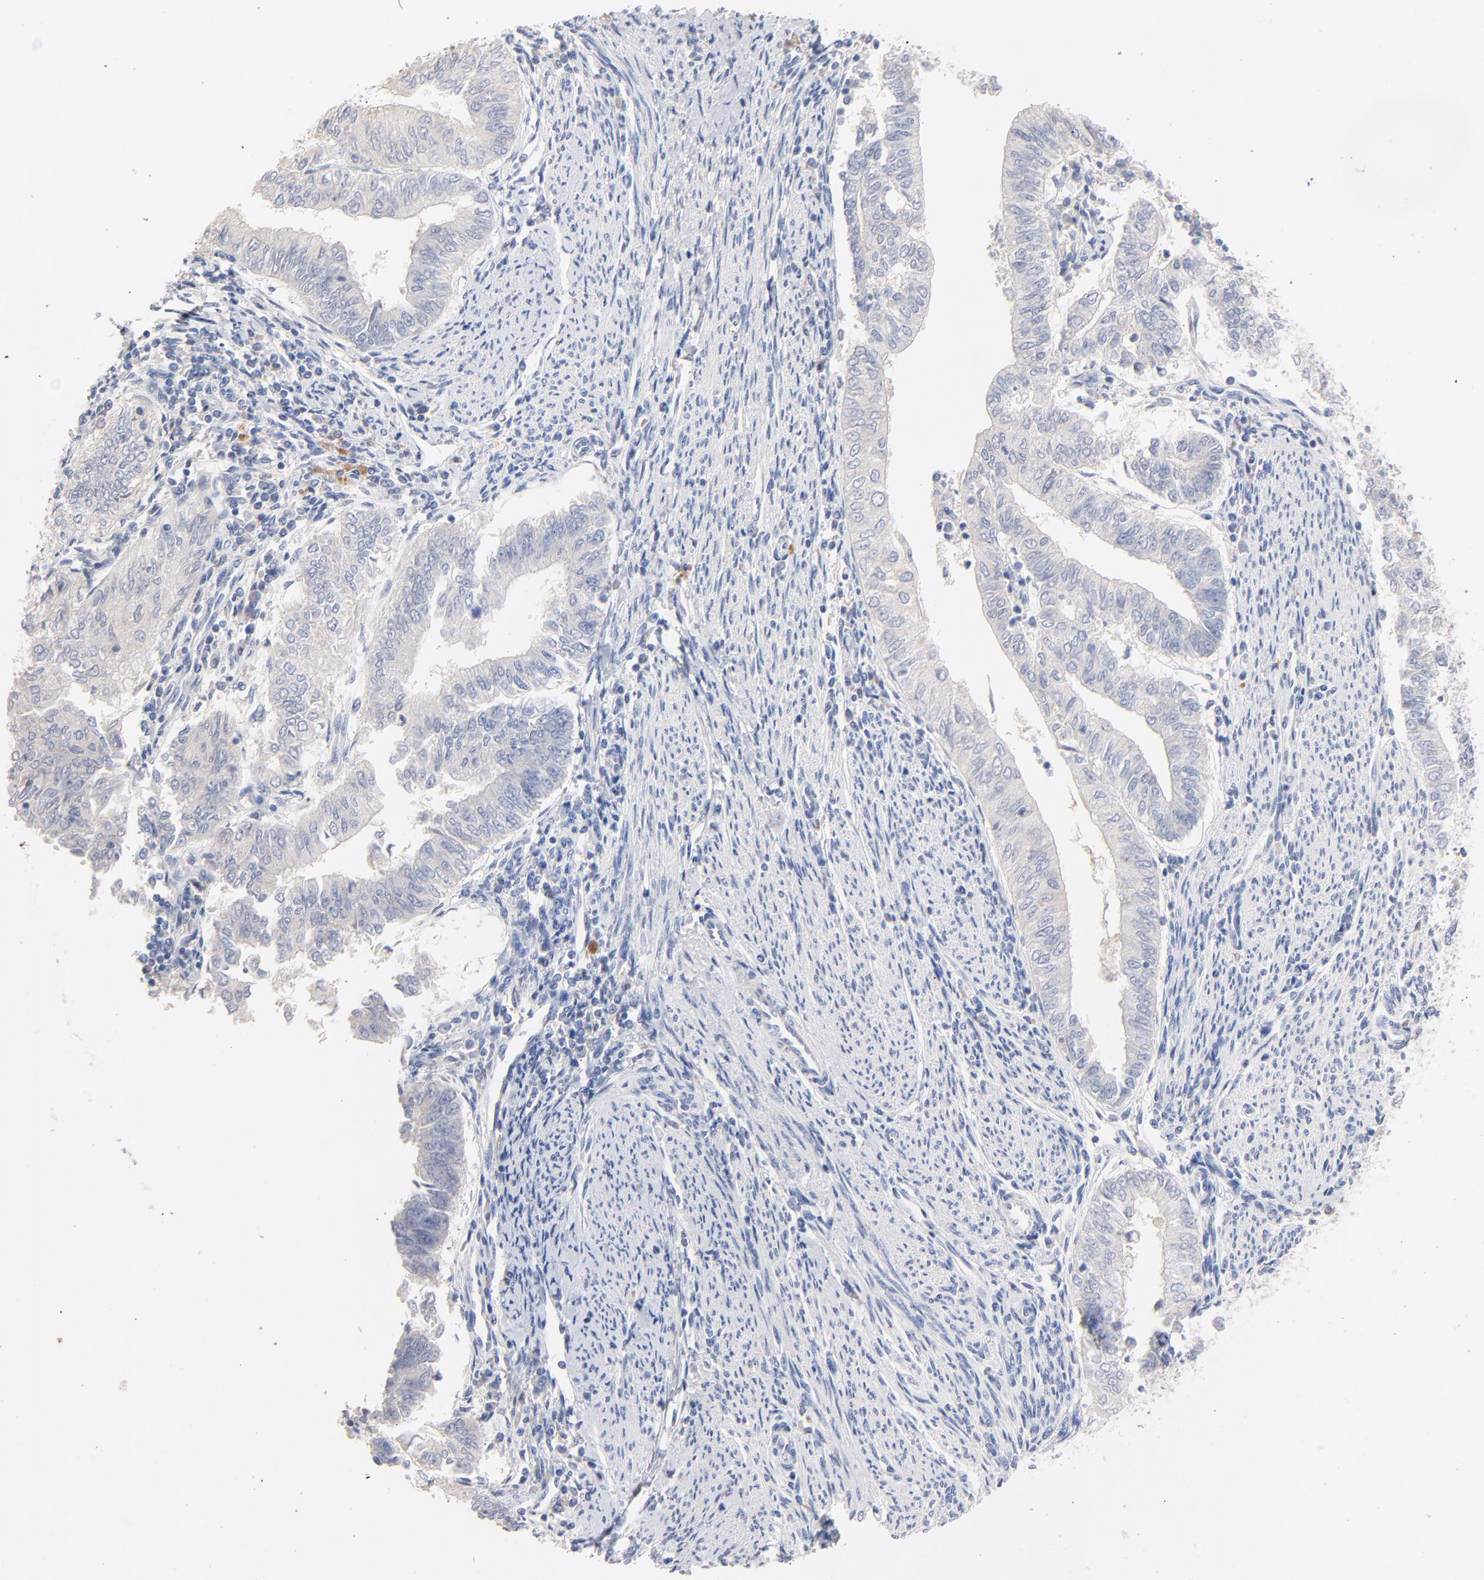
{"staining": {"intensity": "negative", "quantity": "none", "location": "none"}, "tissue": "endometrial cancer", "cell_type": "Tumor cells", "image_type": "cancer", "snomed": [{"axis": "morphology", "description": "Adenocarcinoma, NOS"}, {"axis": "topography", "description": "Endometrium"}], "caption": "DAB (3,3'-diaminobenzidine) immunohistochemical staining of endometrial cancer (adenocarcinoma) reveals no significant expression in tumor cells.", "gene": "CPS1", "patient": {"sex": "female", "age": 66}}